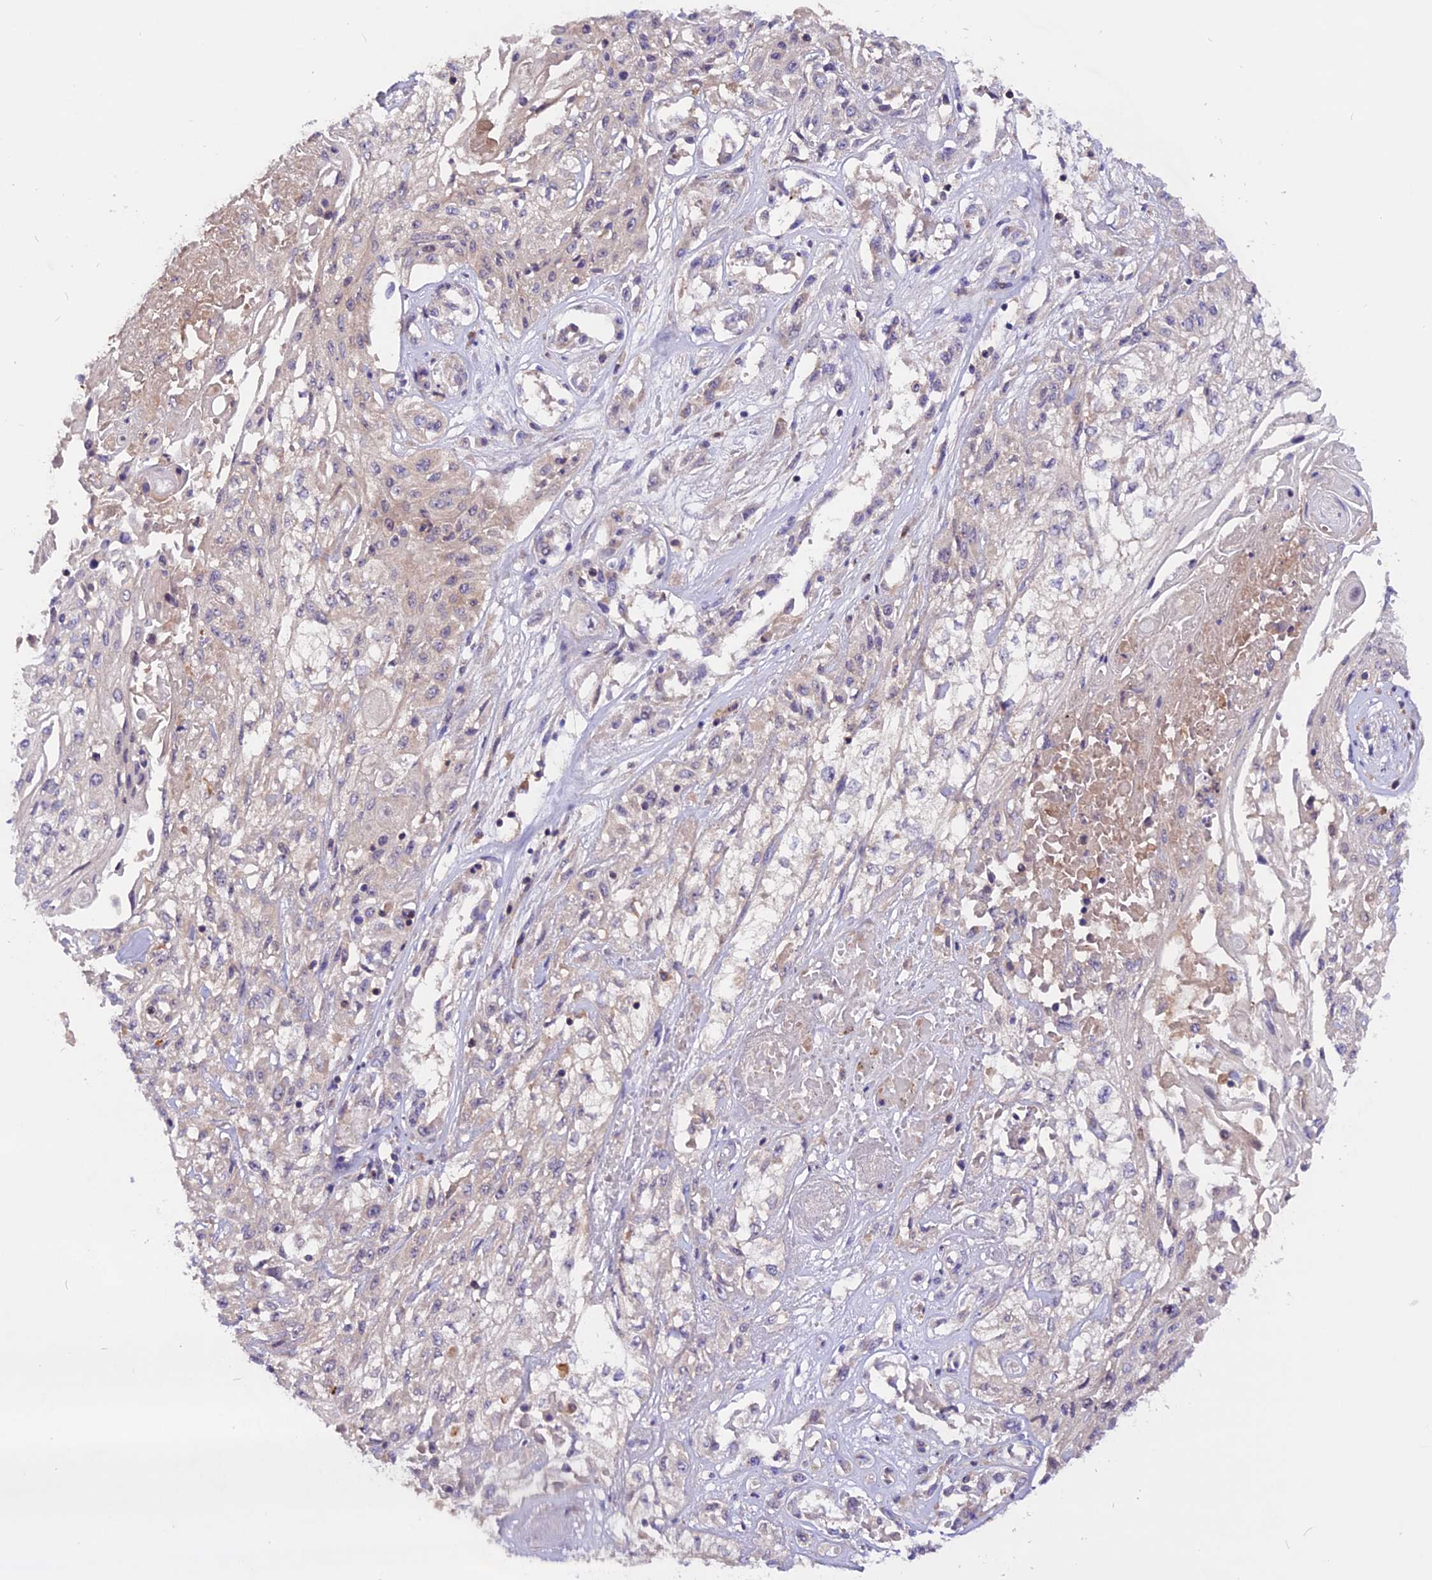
{"staining": {"intensity": "negative", "quantity": "none", "location": "none"}, "tissue": "skin cancer", "cell_type": "Tumor cells", "image_type": "cancer", "snomed": [{"axis": "morphology", "description": "Squamous cell carcinoma, NOS"}, {"axis": "morphology", "description": "Squamous cell carcinoma, metastatic, NOS"}, {"axis": "topography", "description": "Skin"}, {"axis": "topography", "description": "Lymph node"}], "caption": "Skin cancer was stained to show a protein in brown. There is no significant expression in tumor cells. (DAB immunohistochemistry (IHC) visualized using brightfield microscopy, high magnification).", "gene": "MARK4", "patient": {"sex": "male", "age": 75}}